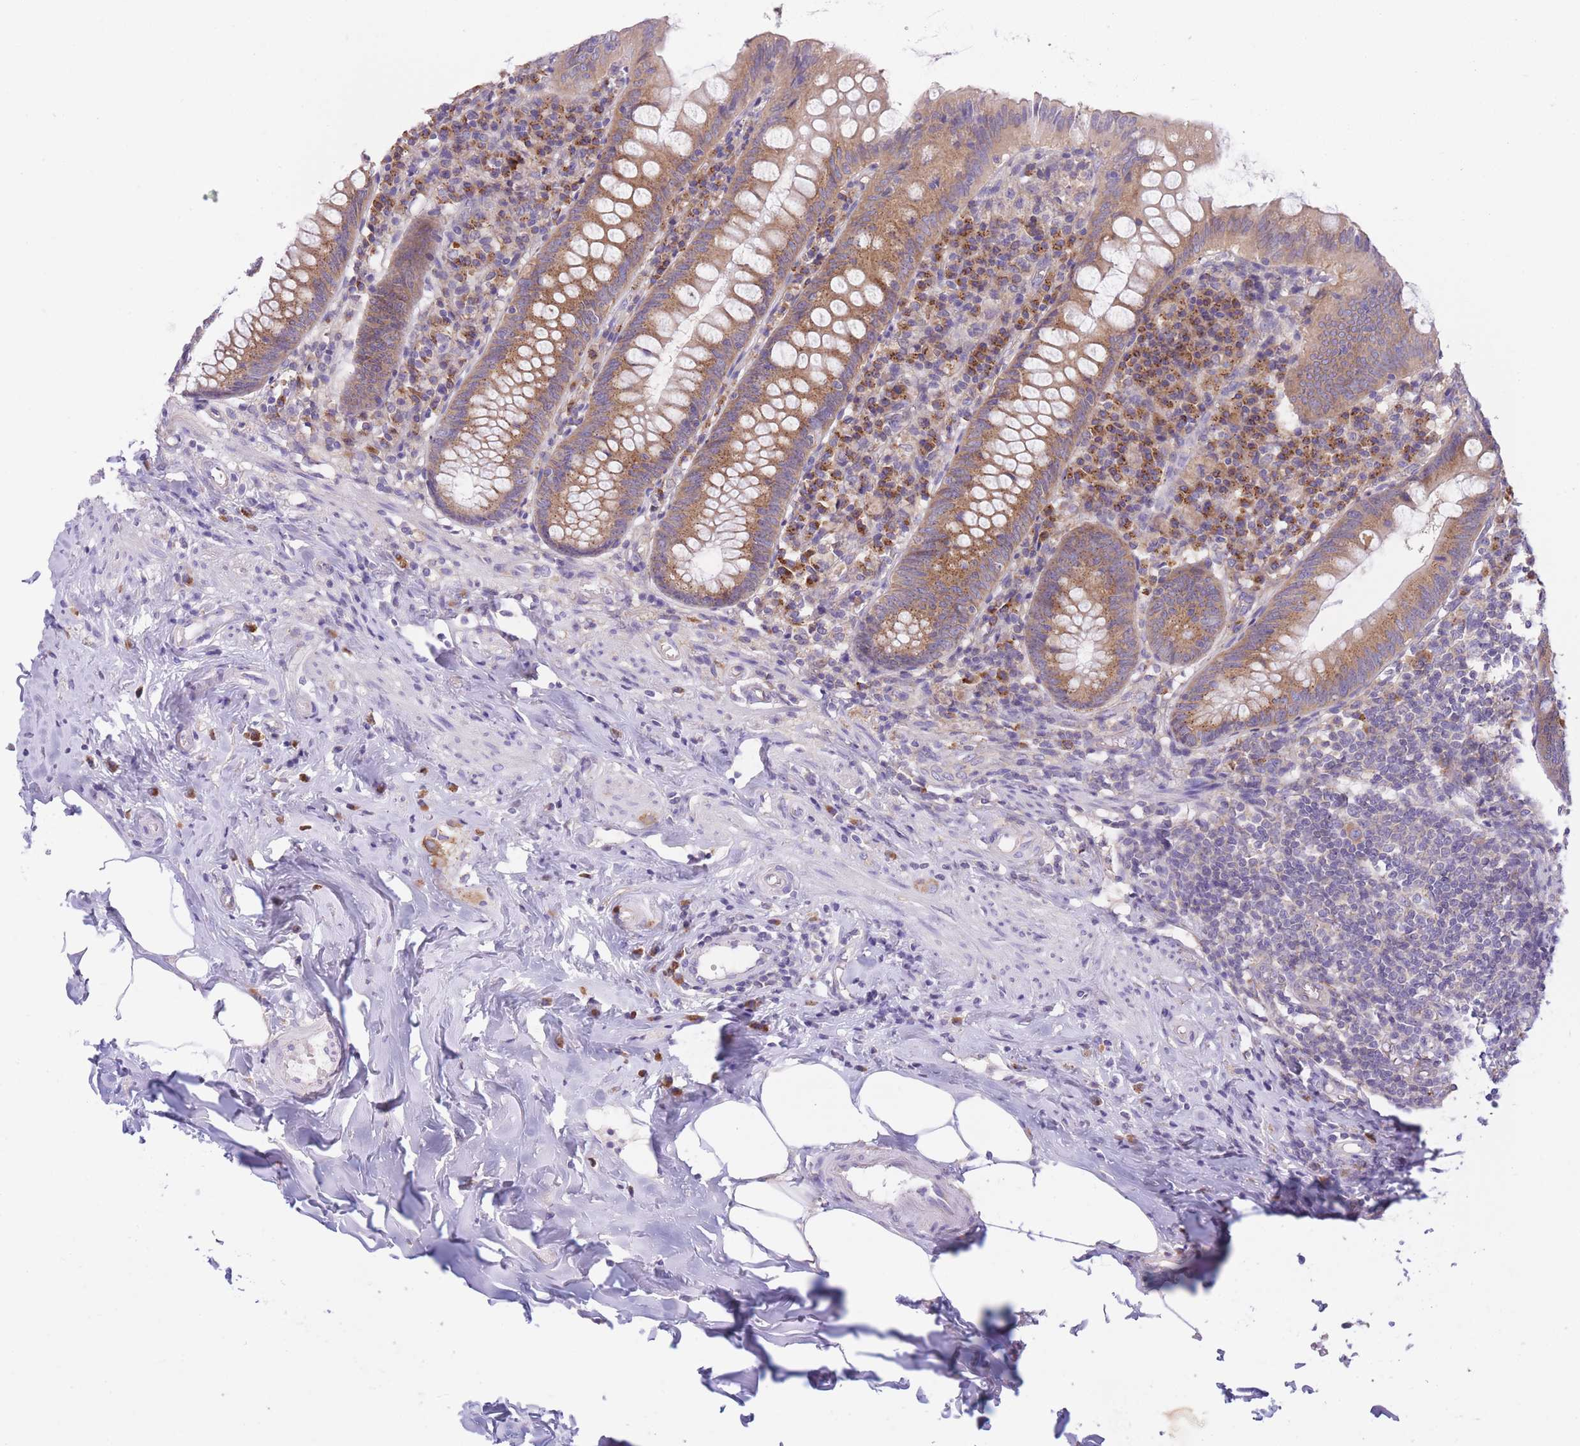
{"staining": {"intensity": "moderate", "quantity": ">75%", "location": "cytoplasmic/membranous"}, "tissue": "appendix", "cell_type": "Glandular cells", "image_type": "normal", "snomed": [{"axis": "morphology", "description": "Normal tissue, NOS"}, {"axis": "topography", "description": "Appendix"}], "caption": "Approximately >75% of glandular cells in normal human appendix display moderate cytoplasmic/membranous protein expression as visualized by brown immunohistochemical staining.", "gene": "COPG1", "patient": {"sex": "female", "age": 54}}